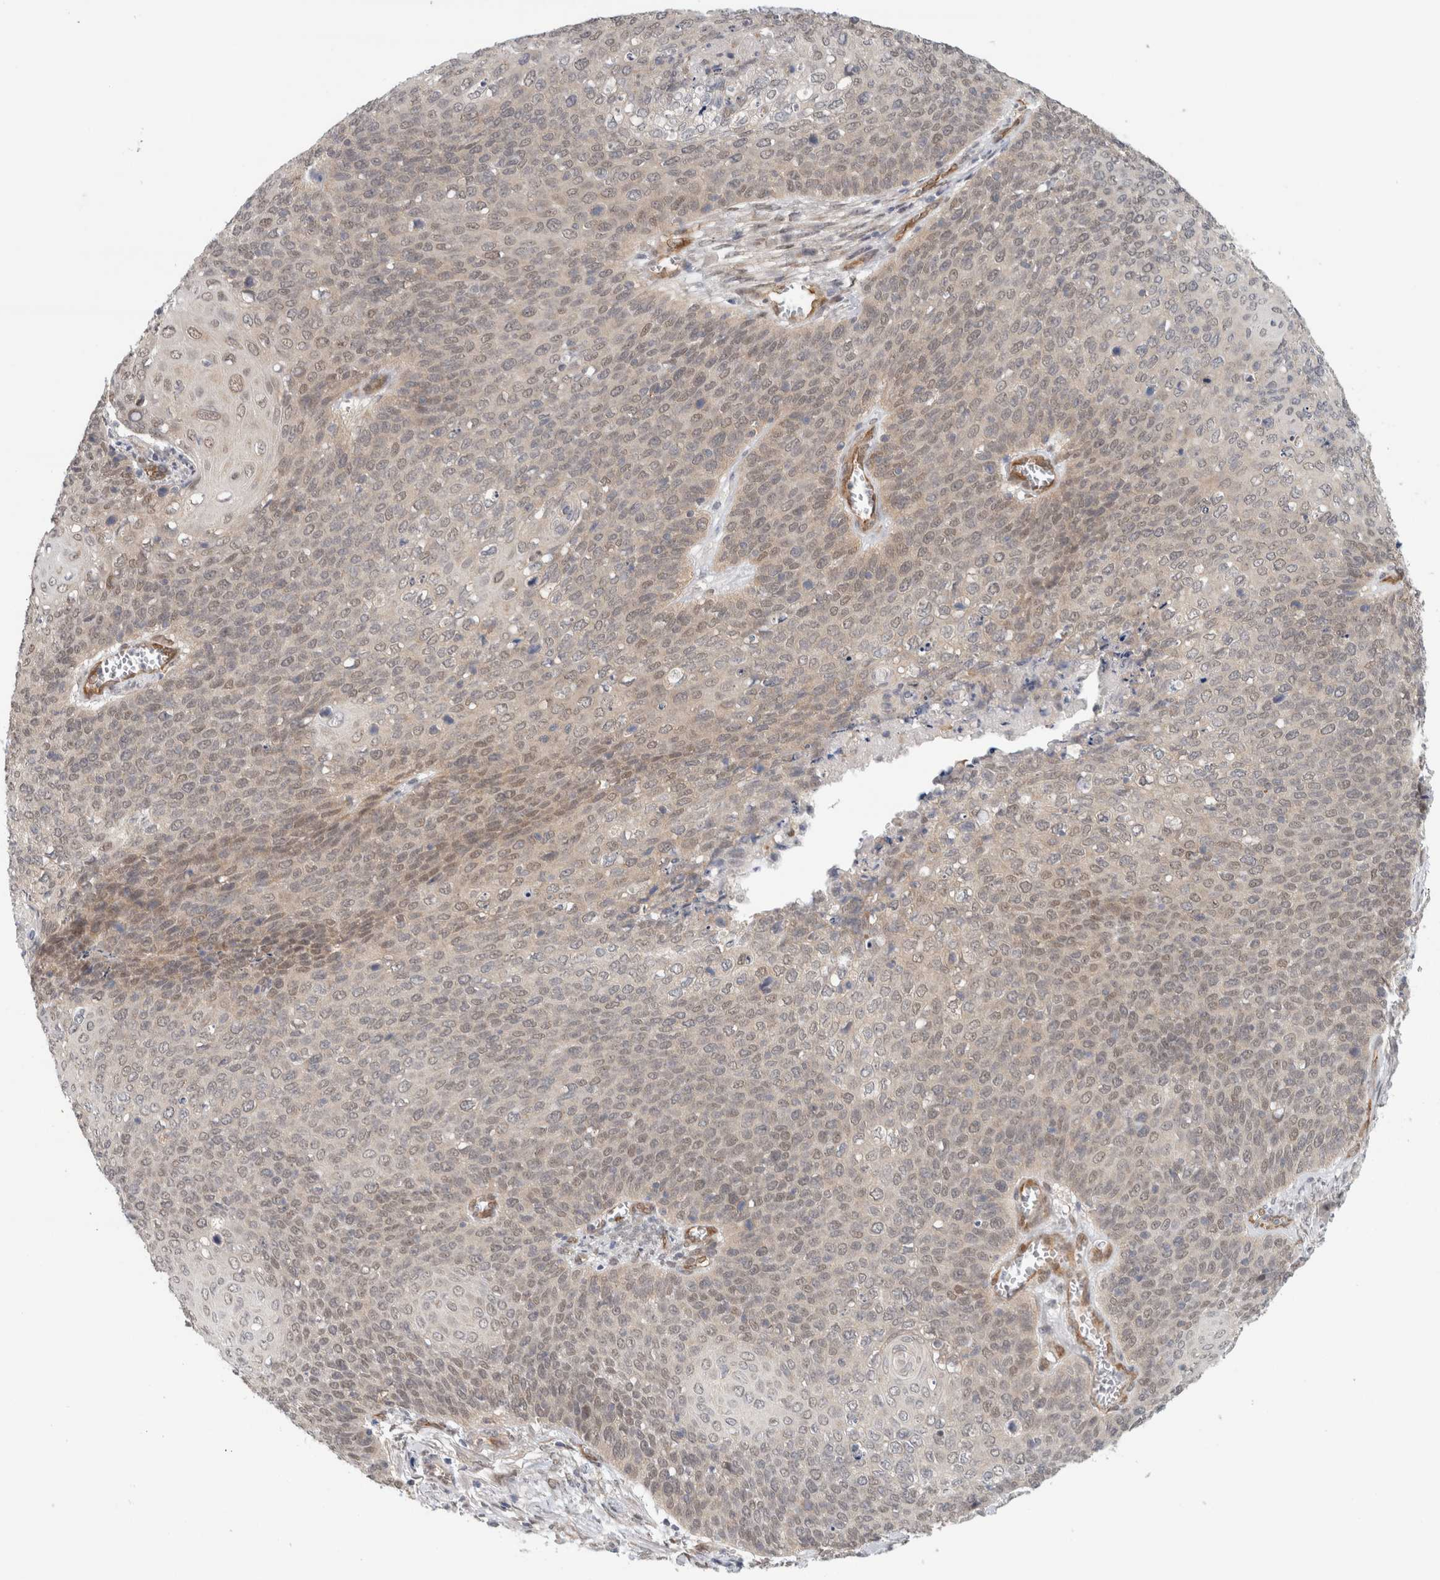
{"staining": {"intensity": "weak", "quantity": "<25%", "location": "nuclear"}, "tissue": "cervical cancer", "cell_type": "Tumor cells", "image_type": "cancer", "snomed": [{"axis": "morphology", "description": "Squamous cell carcinoma, NOS"}, {"axis": "topography", "description": "Cervix"}], "caption": "Immunohistochemistry photomicrograph of neoplastic tissue: human squamous cell carcinoma (cervical) stained with DAB (3,3'-diaminobenzidine) shows no significant protein positivity in tumor cells.", "gene": "EIF4G3", "patient": {"sex": "female", "age": 39}}